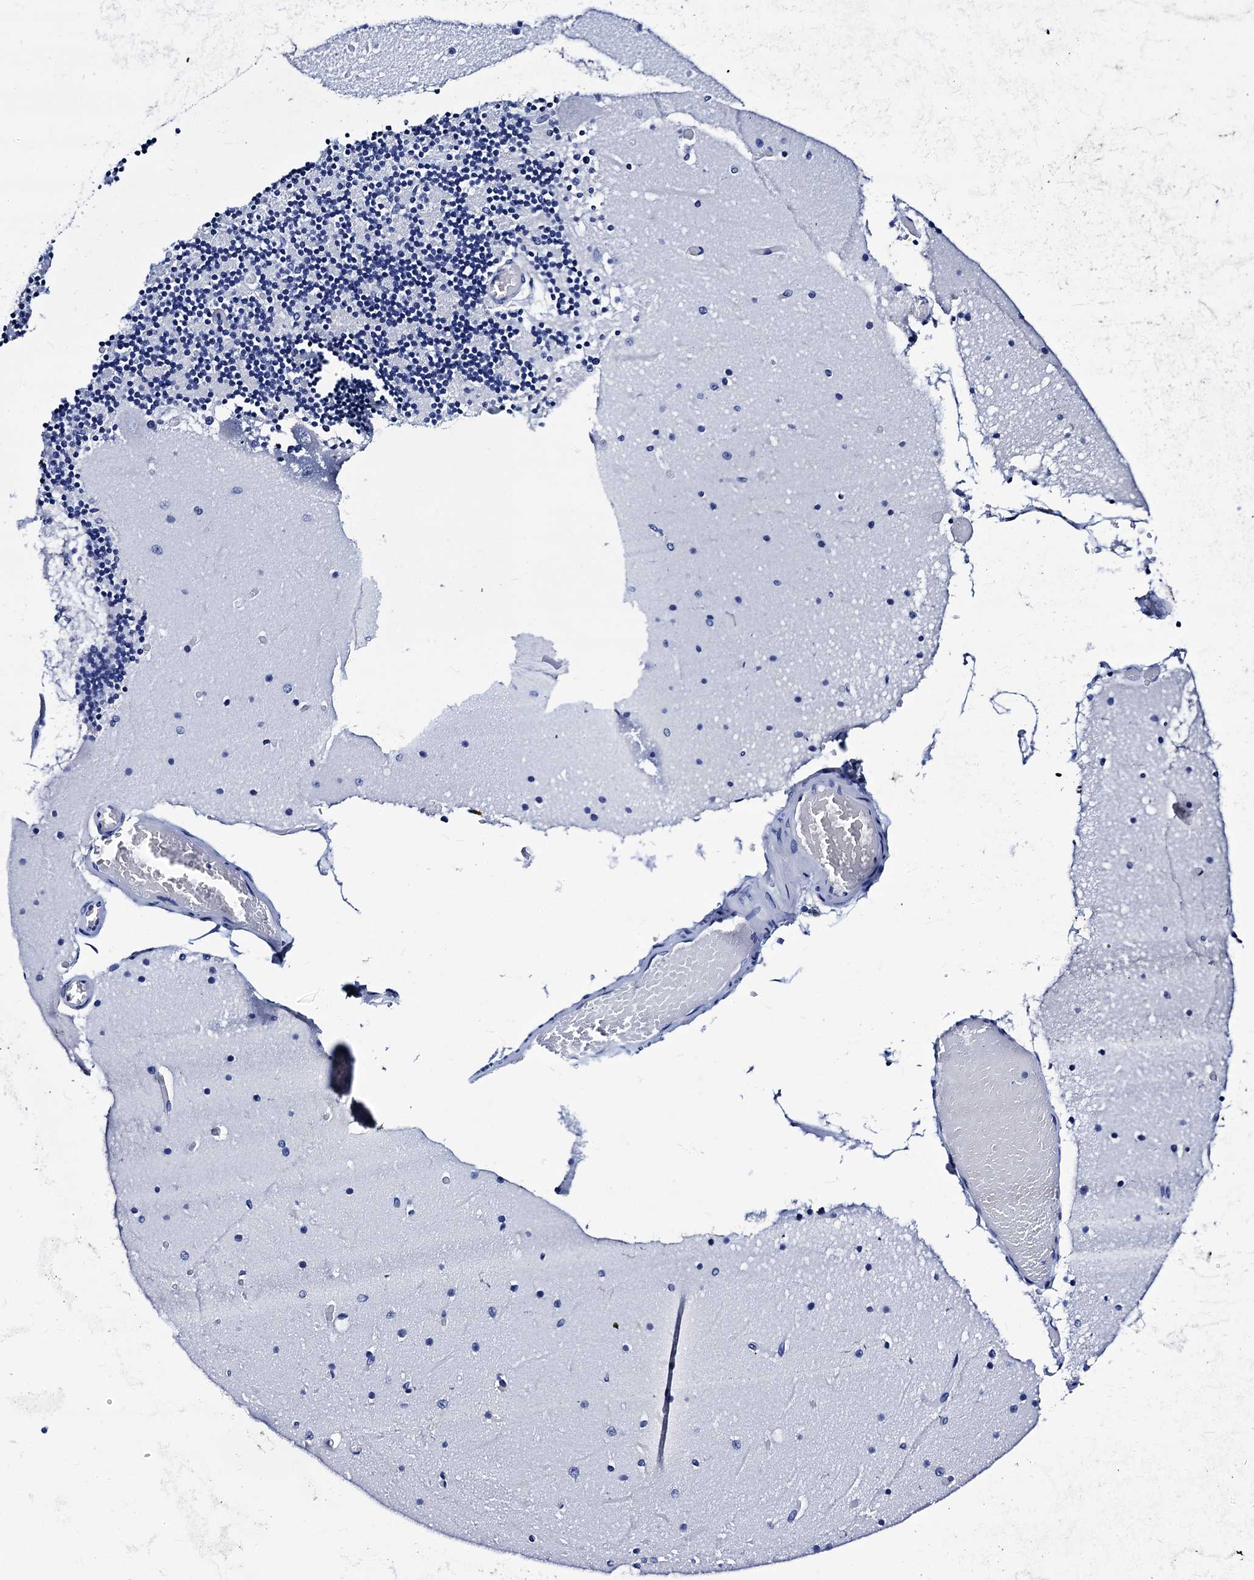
{"staining": {"intensity": "negative", "quantity": "none", "location": "none"}, "tissue": "cerebellum", "cell_type": "Cells in granular layer", "image_type": "normal", "snomed": [{"axis": "morphology", "description": "Normal tissue, NOS"}, {"axis": "topography", "description": "Cerebellum"}], "caption": "Histopathology image shows no protein positivity in cells in granular layer of unremarkable cerebellum. (DAB IHC with hematoxylin counter stain).", "gene": "MYBPC3", "patient": {"sex": "female", "age": 28}}